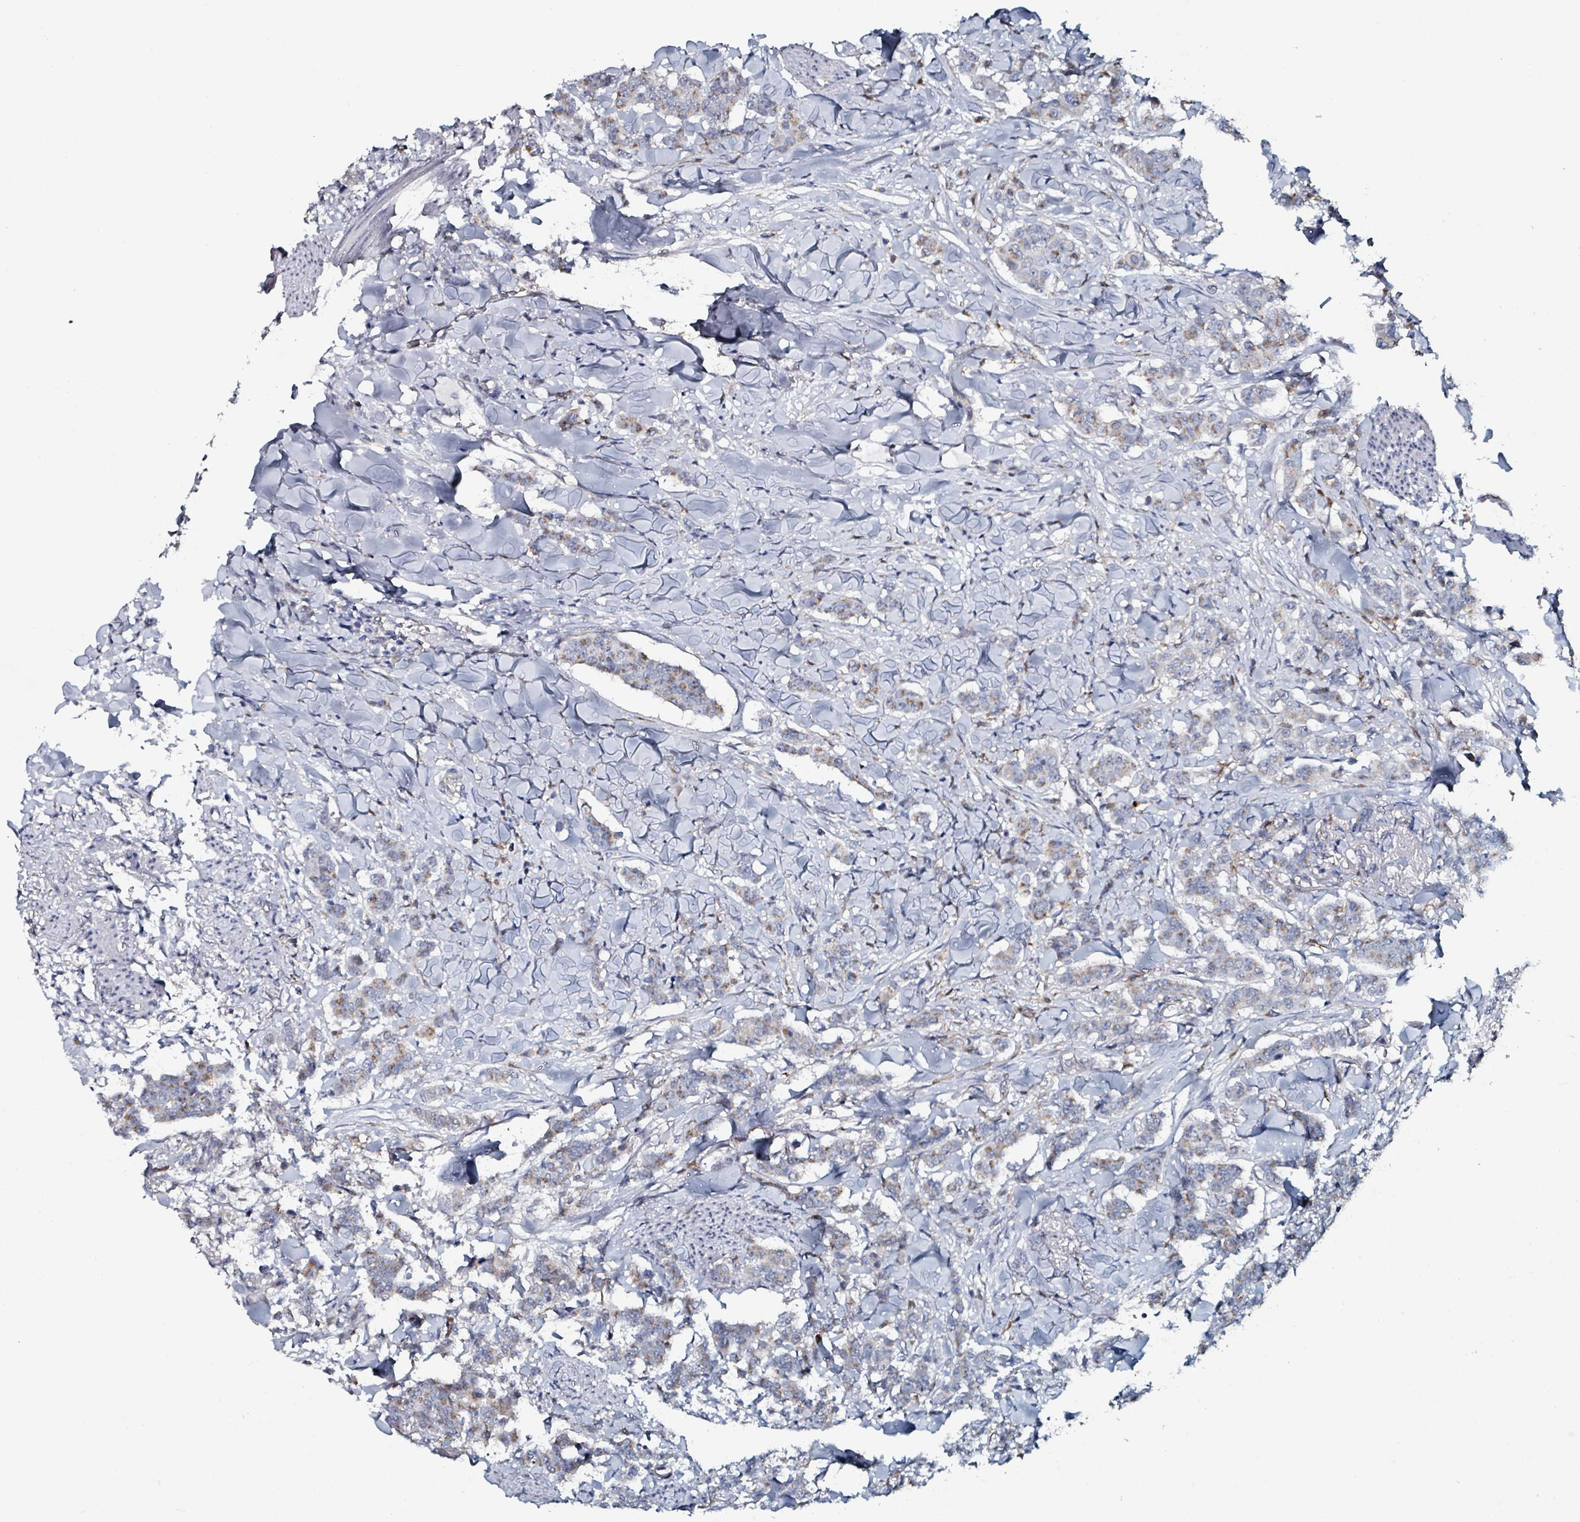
{"staining": {"intensity": "moderate", "quantity": "25%-75%", "location": "cytoplasmic/membranous"}, "tissue": "breast cancer", "cell_type": "Tumor cells", "image_type": "cancer", "snomed": [{"axis": "morphology", "description": "Duct carcinoma"}, {"axis": "topography", "description": "Breast"}], "caption": "A brown stain shows moderate cytoplasmic/membranous expression of a protein in human breast cancer (infiltrating ductal carcinoma) tumor cells.", "gene": "B3GAT3", "patient": {"sex": "female", "age": 40}}